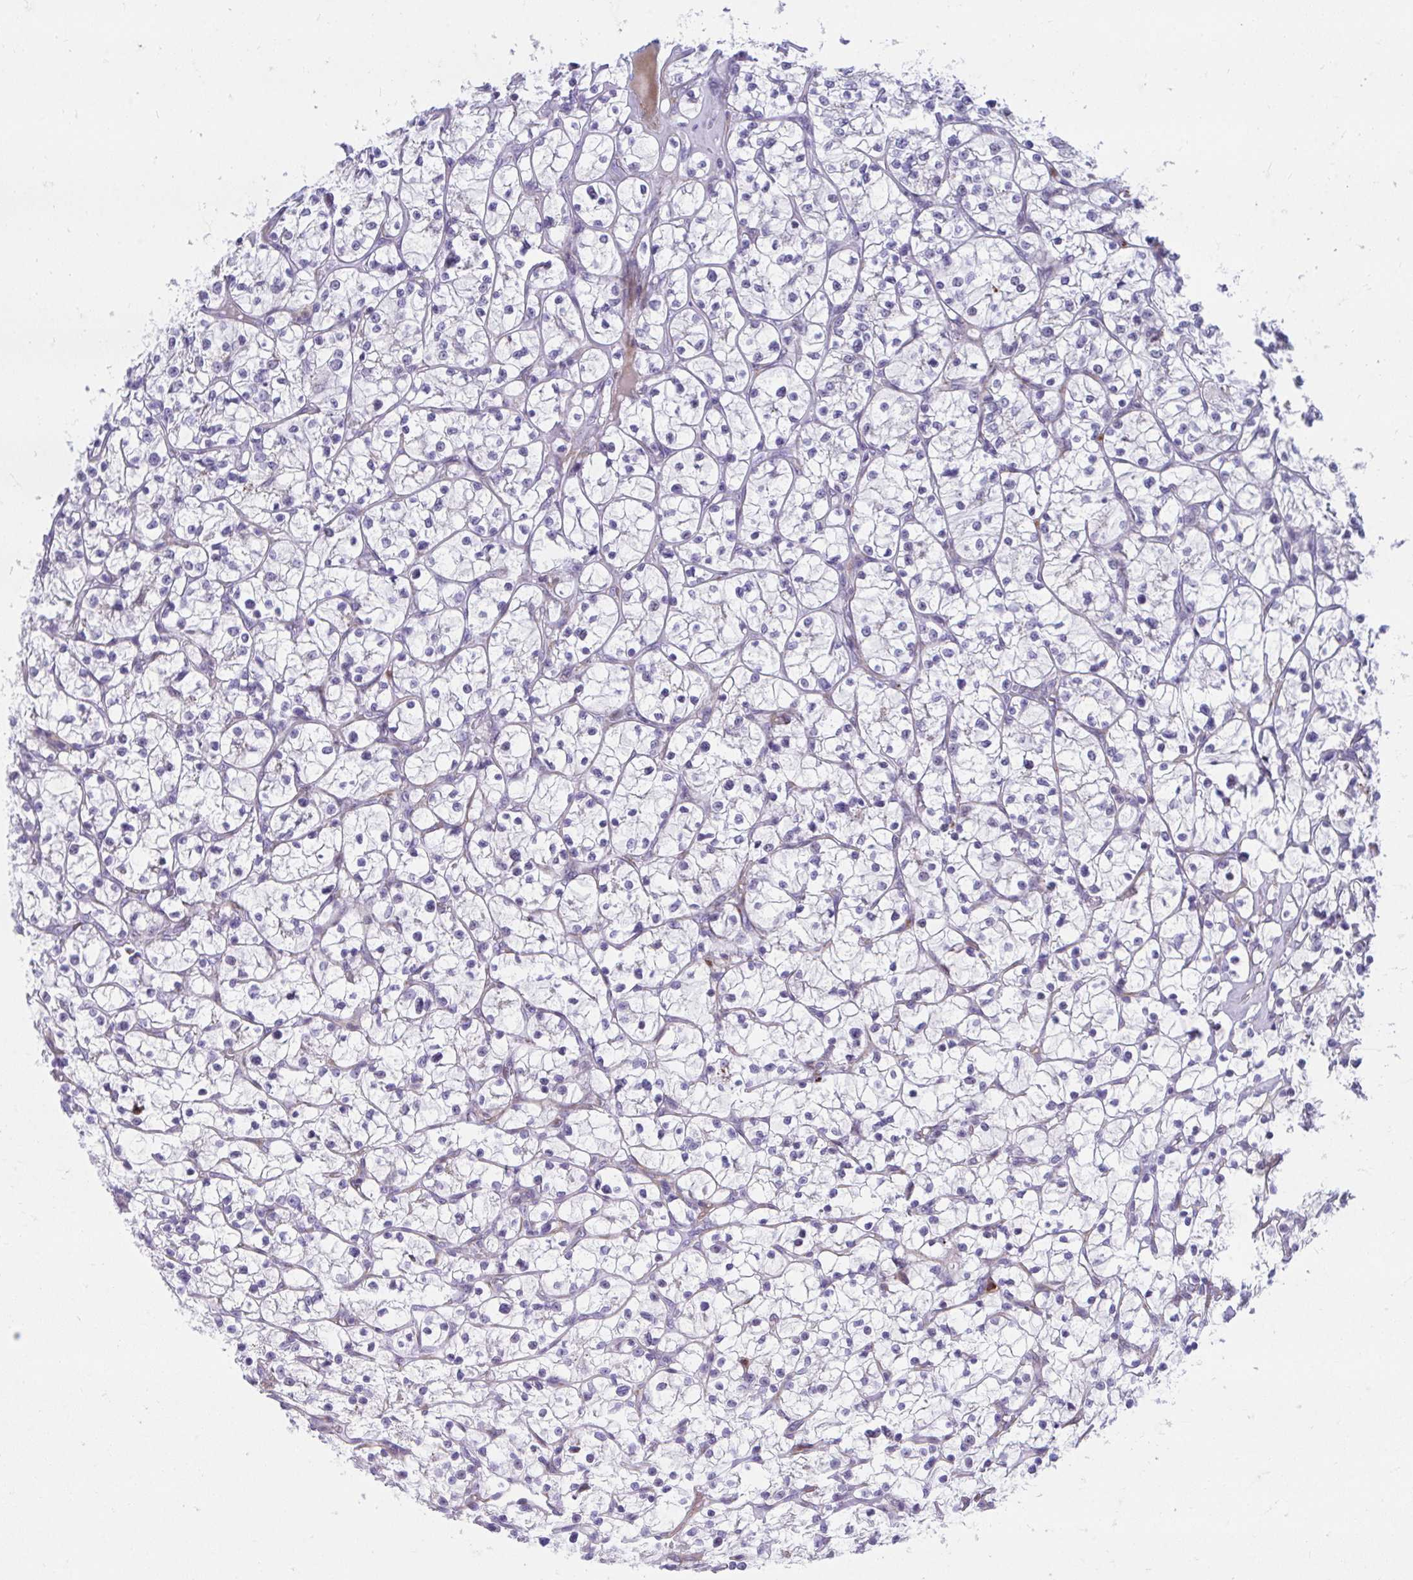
{"staining": {"intensity": "negative", "quantity": "none", "location": "none"}, "tissue": "renal cancer", "cell_type": "Tumor cells", "image_type": "cancer", "snomed": [{"axis": "morphology", "description": "Adenocarcinoma, NOS"}, {"axis": "topography", "description": "Kidney"}], "caption": "A high-resolution histopathology image shows IHC staining of adenocarcinoma (renal), which demonstrates no significant expression in tumor cells.", "gene": "CSTB", "patient": {"sex": "female", "age": 64}}